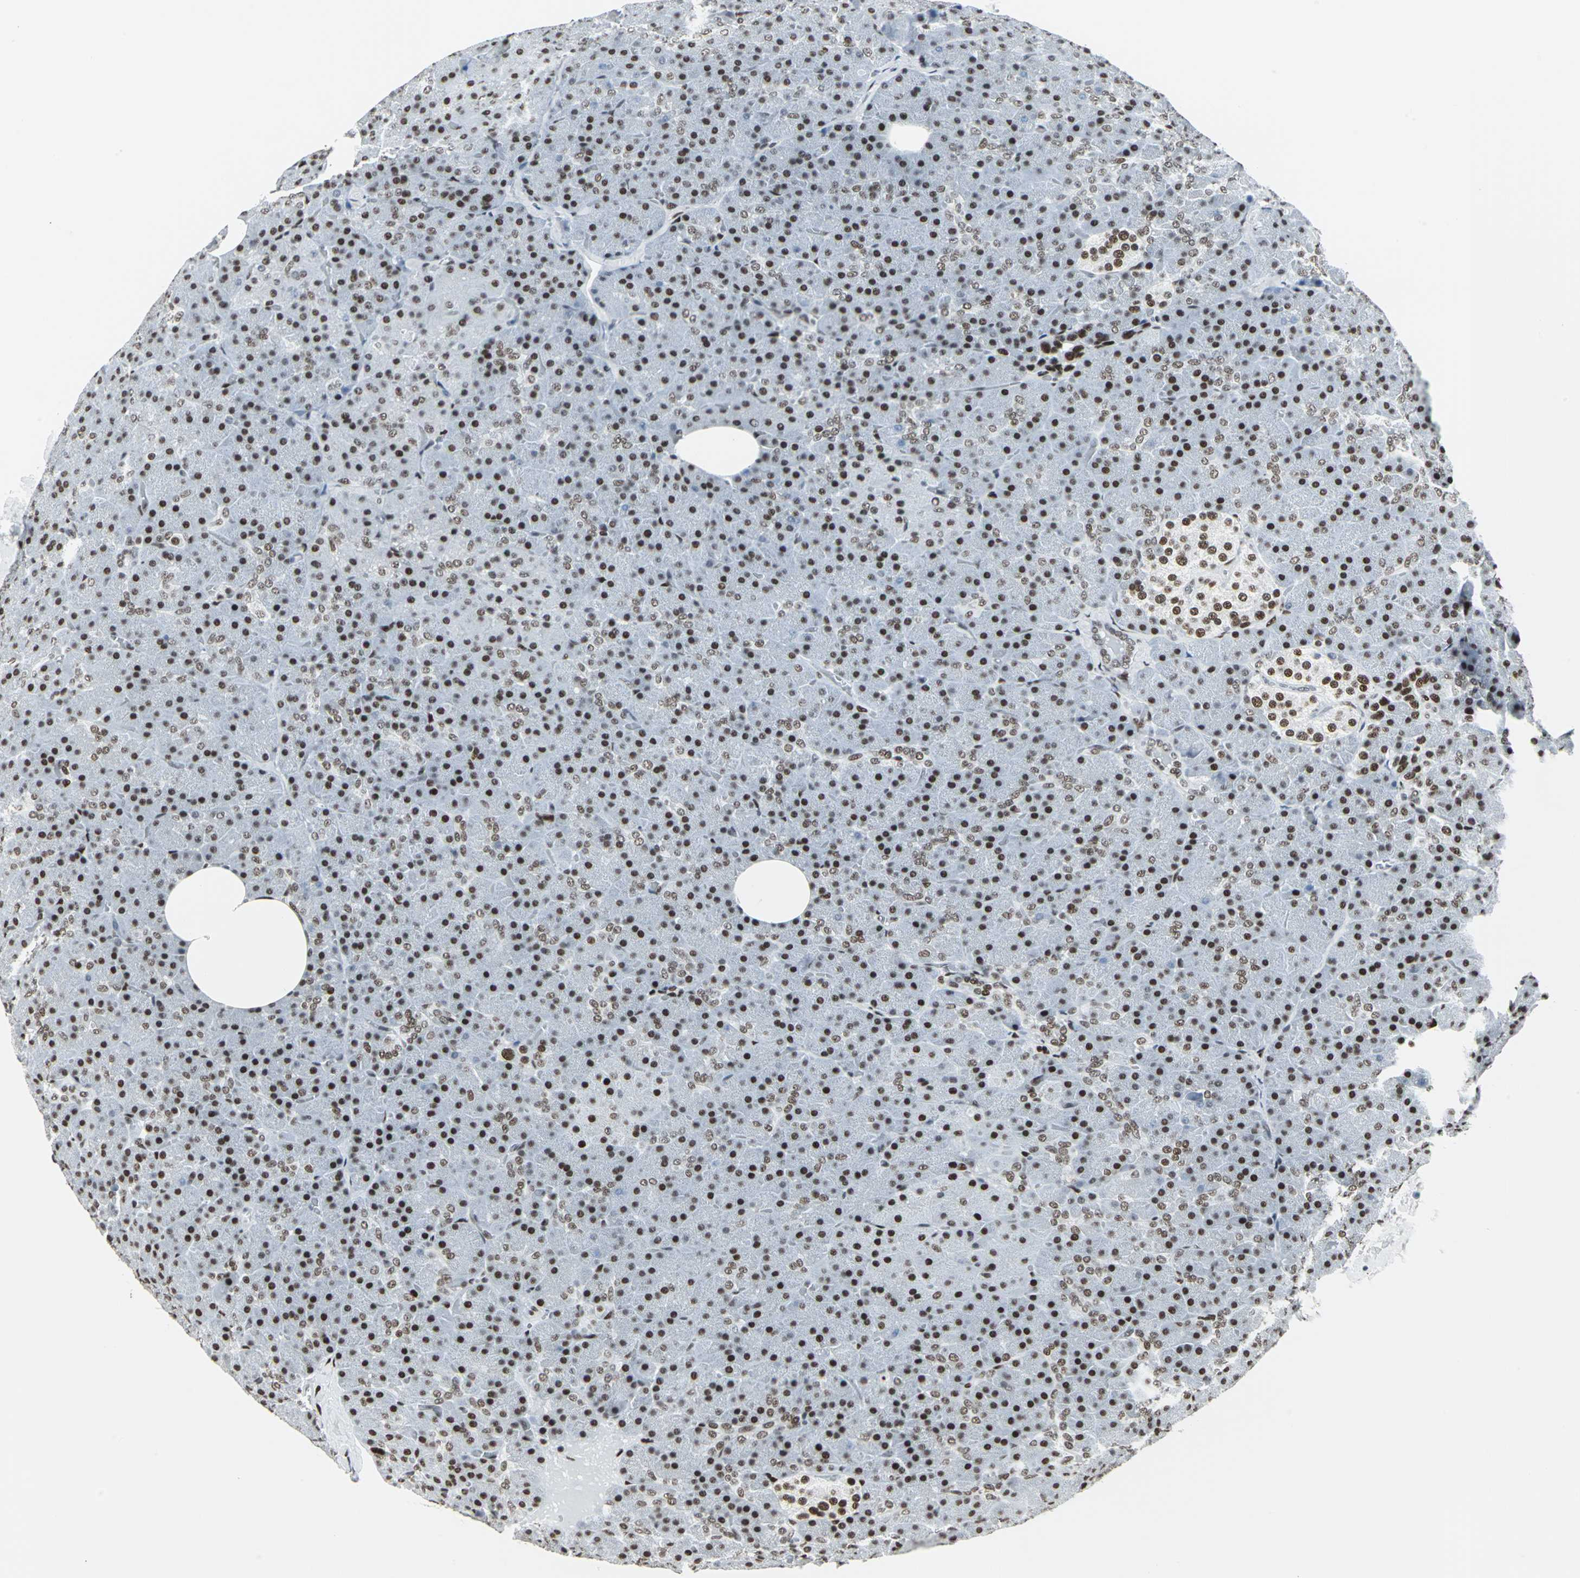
{"staining": {"intensity": "strong", "quantity": ">75%", "location": "nuclear"}, "tissue": "pancreas", "cell_type": "Exocrine glandular cells", "image_type": "normal", "snomed": [{"axis": "morphology", "description": "Normal tissue, NOS"}, {"axis": "topography", "description": "Pancreas"}], "caption": "Immunohistochemical staining of normal pancreas demonstrates >75% levels of strong nuclear protein staining in approximately >75% of exocrine glandular cells.", "gene": "HDAC2", "patient": {"sex": "female", "age": 35}}